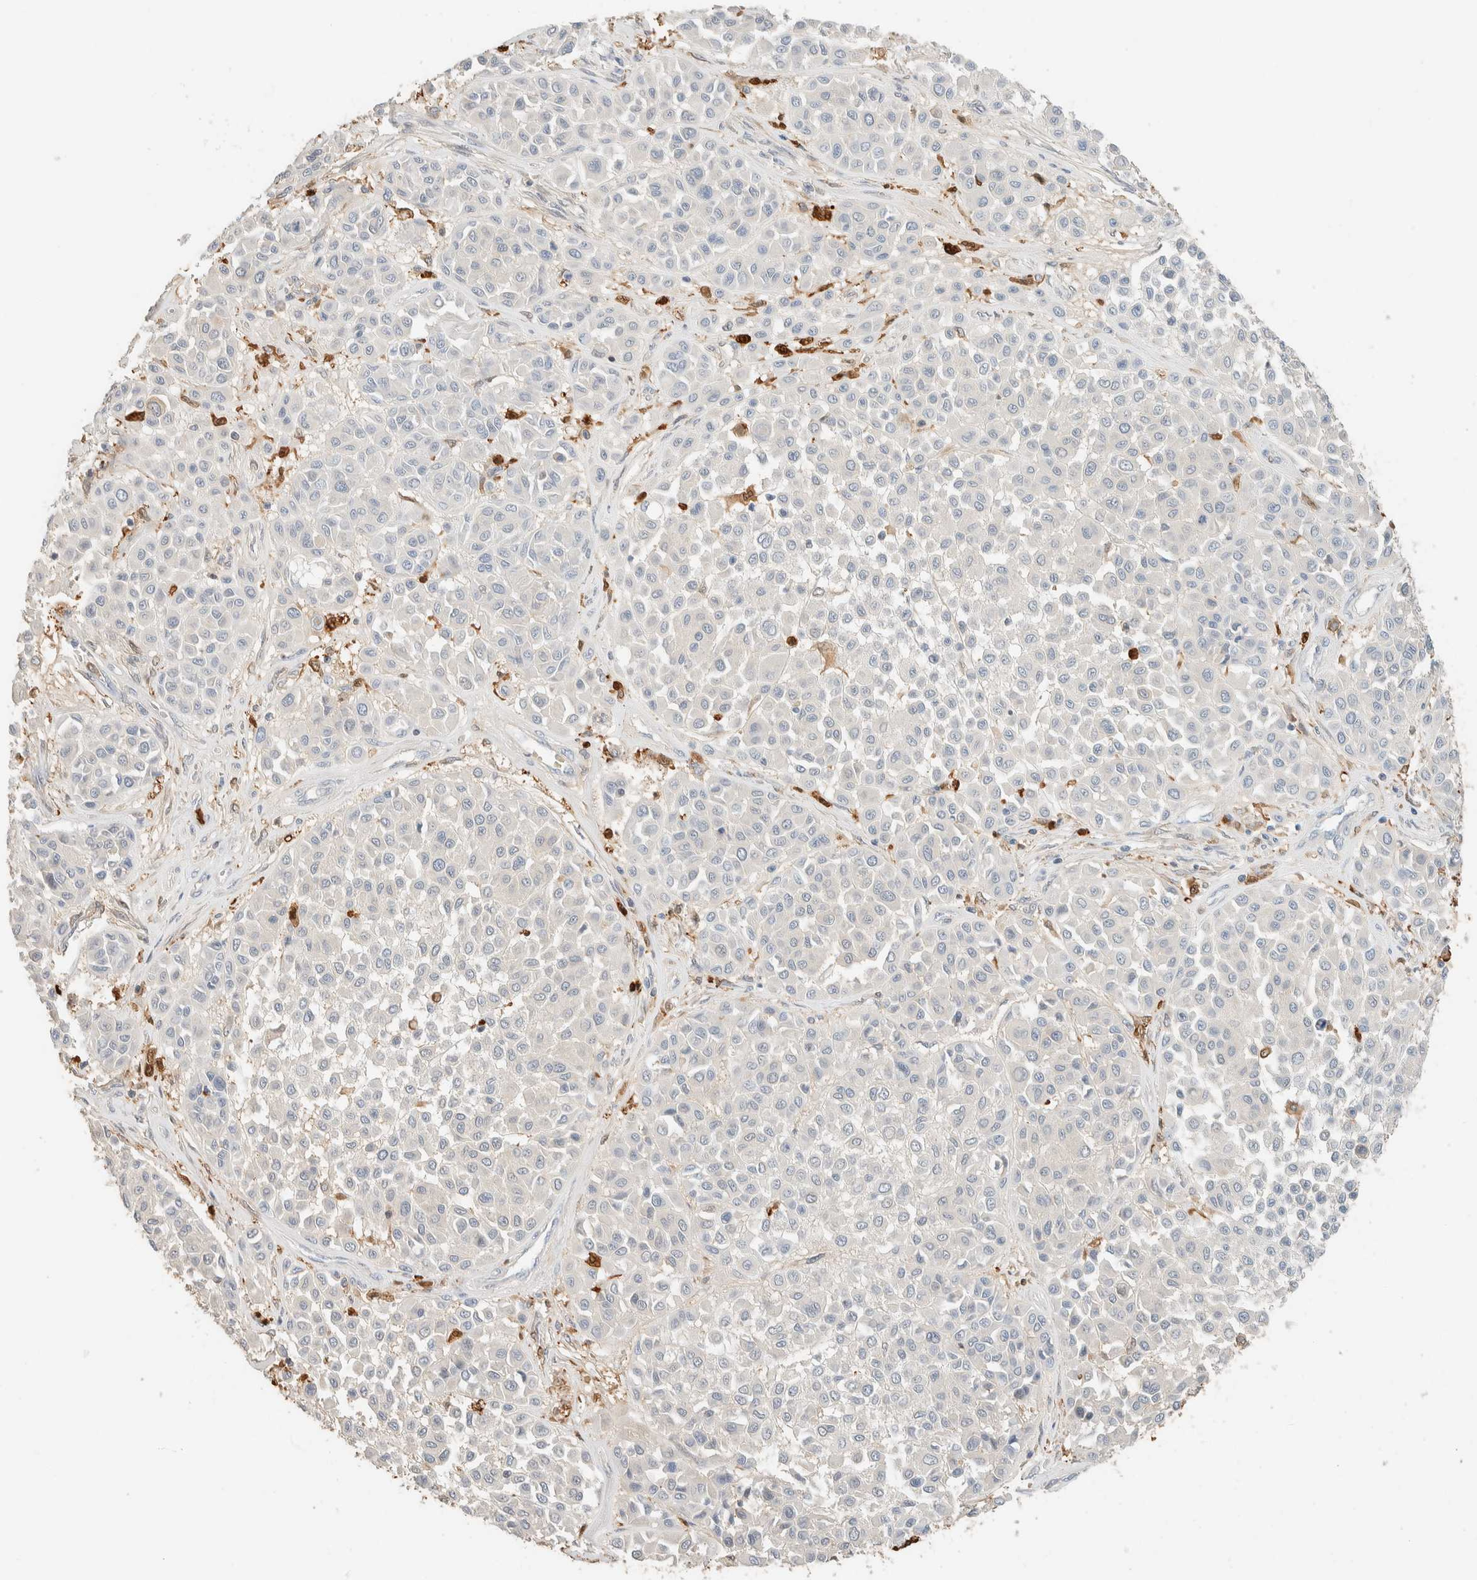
{"staining": {"intensity": "negative", "quantity": "none", "location": "none"}, "tissue": "melanoma", "cell_type": "Tumor cells", "image_type": "cancer", "snomed": [{"axis": "morphology", "description": "Malignant melanoma, Metastatic site"}, {"axis": "topography", "description": "Soft tissue"}], "caption": "A high-resolution micrograph shows IHC staining of melanoma, which displays no significant positivity in tumor cells.", "gene": "SETD4", "patient": {"sex": "male", "age": 41}}